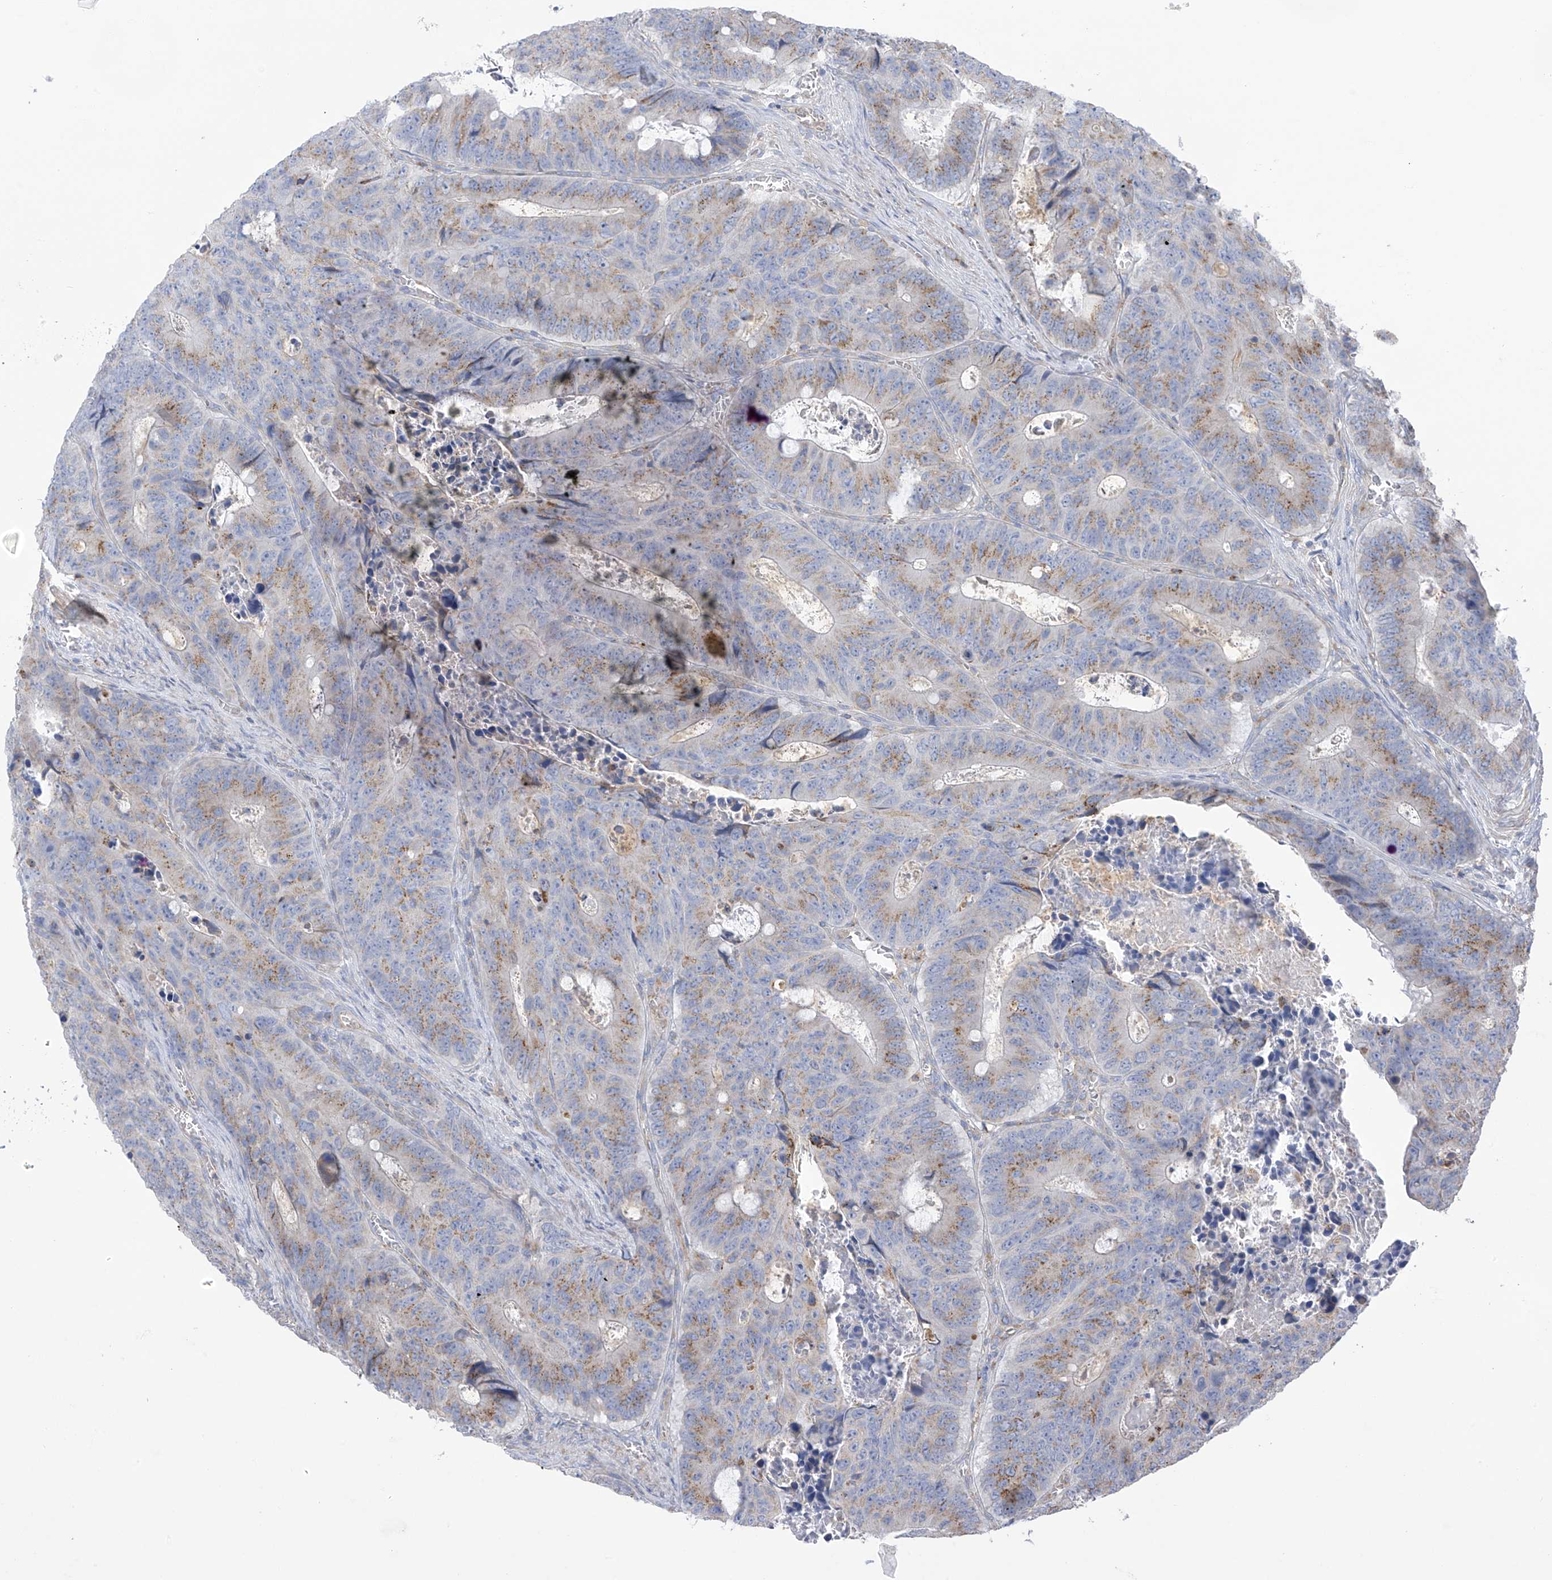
{"staining": {"intensity": "moderate", "quantity": "25%-75%", "location": "cytoplasmic/membranous"}, "tissue": "colorectal cancer", "cell_type": "Tumor cells", "image_type": "cancer", "snomed": [{"axis": "morphology", "description": "Adenocarcinoma, NOS"}, {"axis": "topography", "description": "Colon"}], "caption": "This is an image of immunohistochemistry staining of adenocarcinoma (colorectal), which shows moderate expression in the cytoplasmic/membranous of tumor cells.", "gene": "ITM2B", "patient": {"sex": "male", "age": 87}}